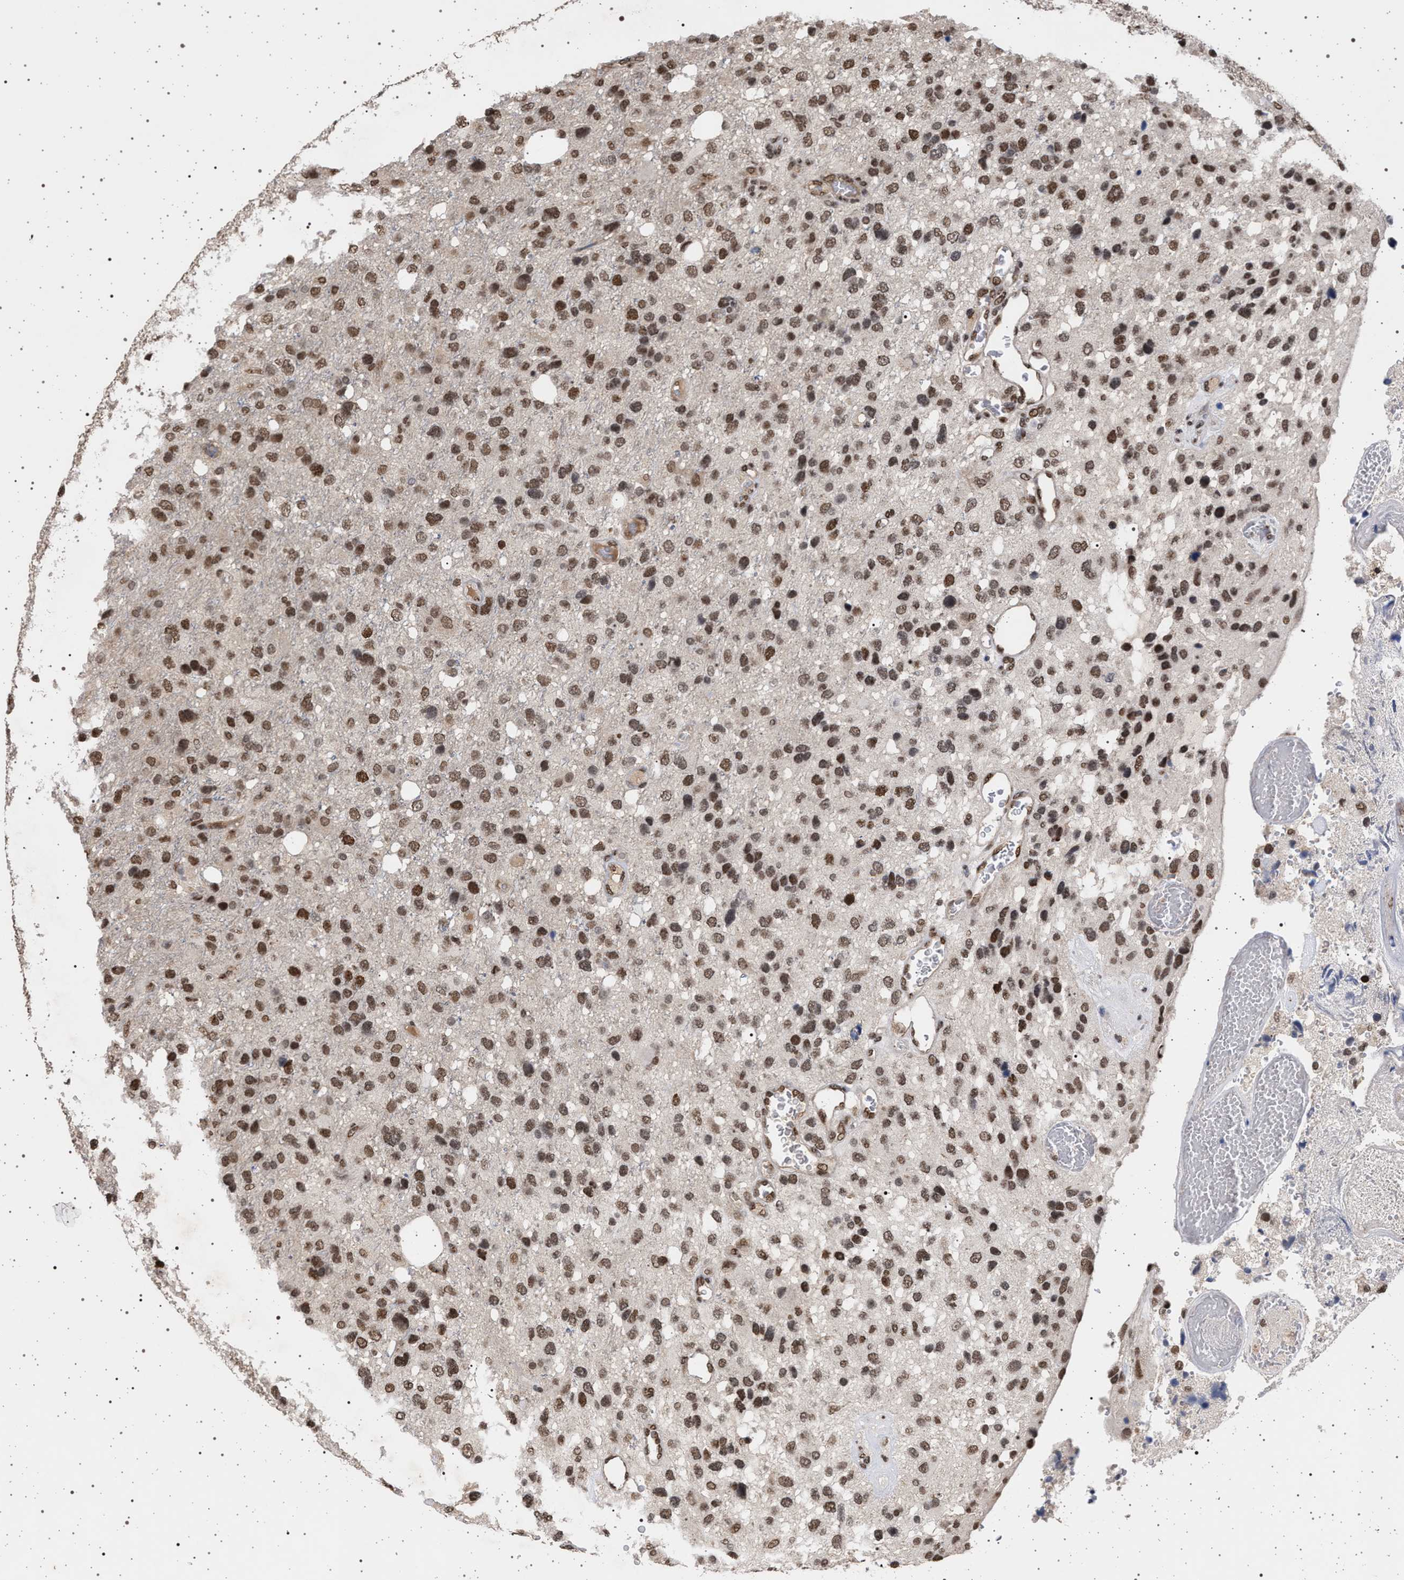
{"staining": {"intensity": "moderate", "quantity": ">75%", "location": "nuclear"}, "tissue": "glioma", "cell_type": "Tumor cells", "image_type": "cancer", "snomed": [{"axis": "morphology", "description": "Glioma, malignant, High grade"}, {"axis": "topography", "description": "Brain"}], "caption": "Glioma stained with DAB immunohistochemistry reveals medium levels of moderate nuclear positivity in approximately >75% of tumor cells.", "gene": "PHF12", "patient": {"sex": "female", "age": 58}}